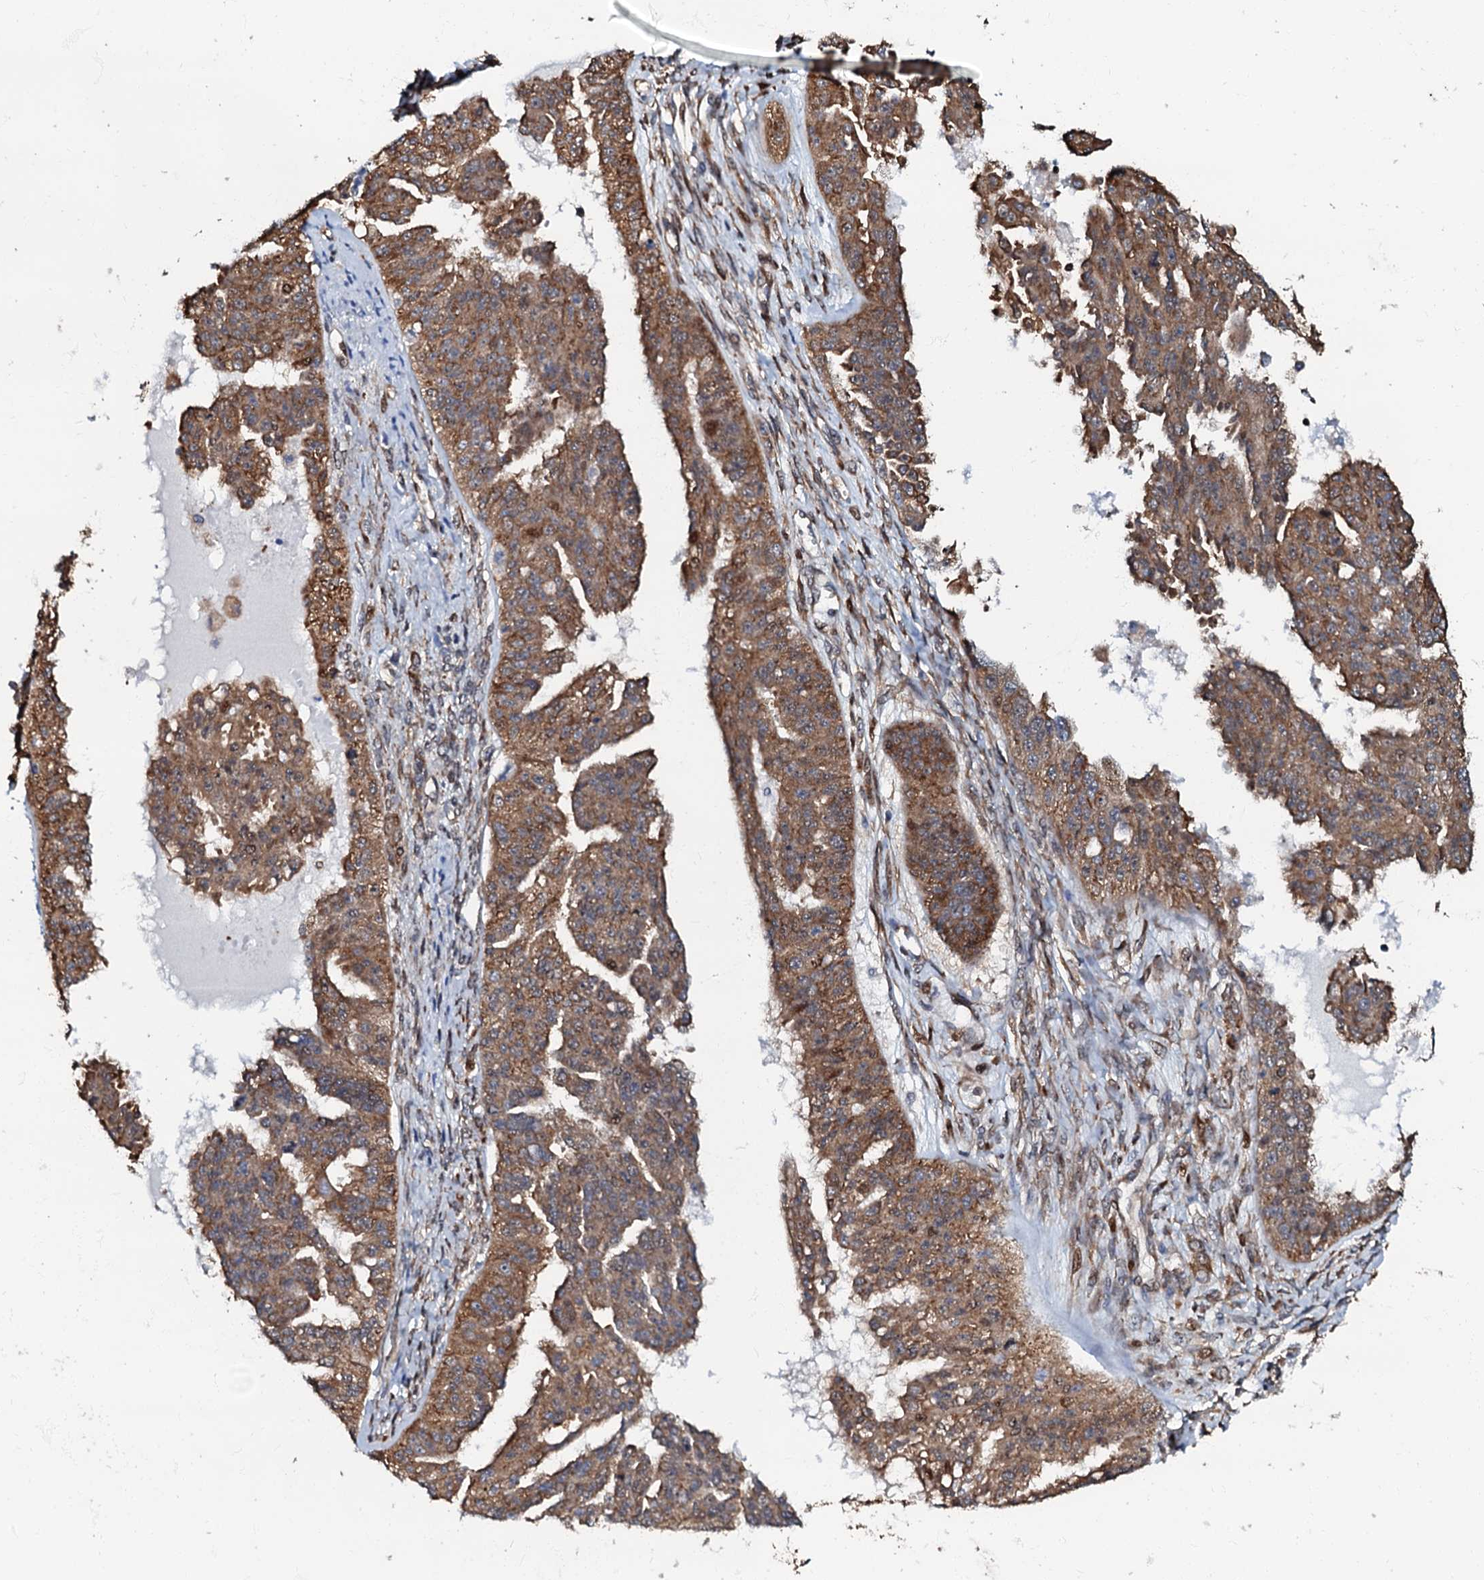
{"staining": {"intensity": "moderate", "quantity": ">75%", "location": "cytoplasmic/membranous"}, "tissue": "ovarian cancer", "cell_type": "Tumor cells", "image_type": "cancer", "snomed": [{"axis": "morphology", "description": "Cystadenocarcinoma, serous, NOS"}, {"axis": "topography", "description": "Ovary"}], "caption": "The histopathology image shows immunohistochemical staining of ovarian cancer. There is moderate cytoplasmic/membranous staining is appreciated in approximately >75% of tumor cells.", "gene": "OSBP", "patient": {"sex": "female", "age": 58}}